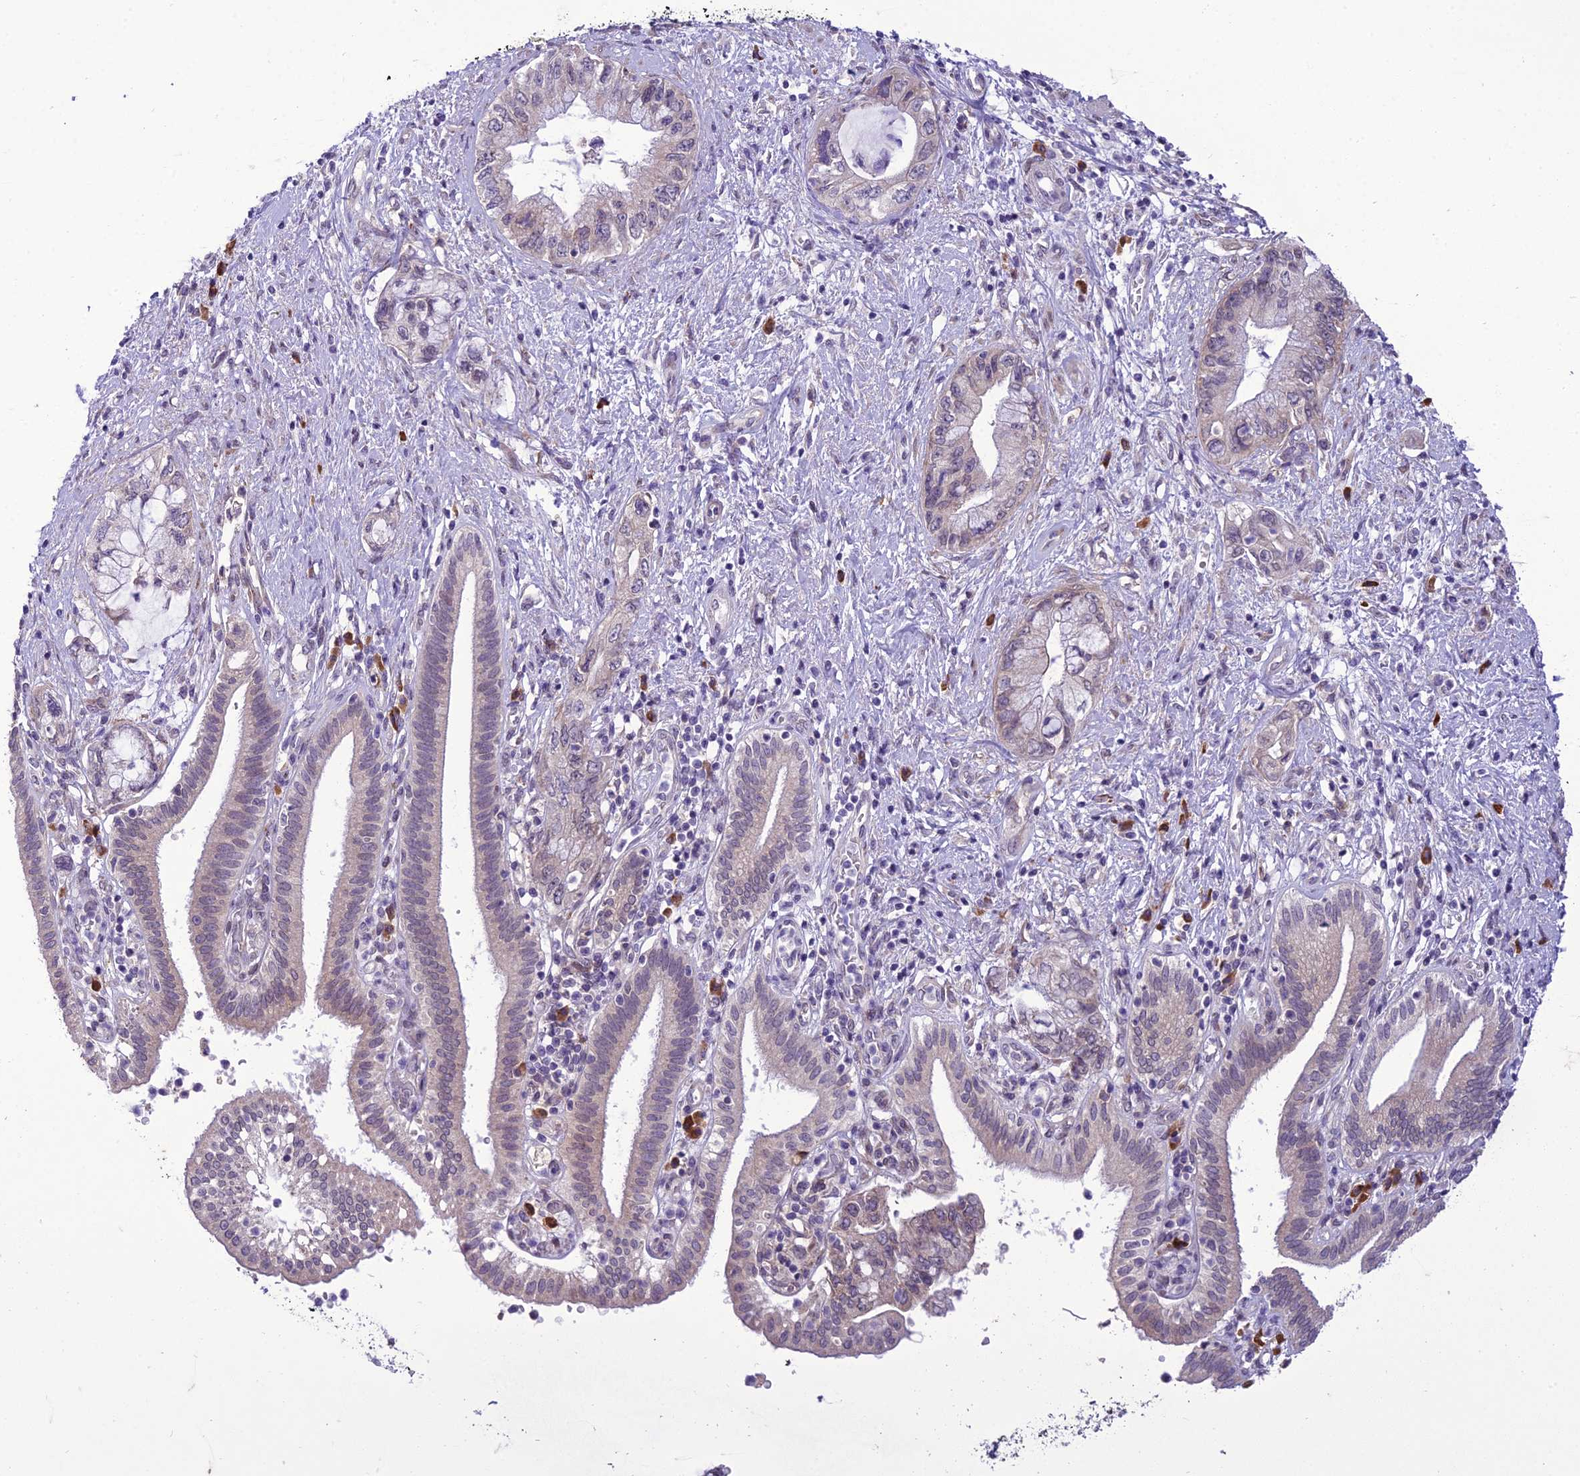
{"staining": {"intensity": "weak", "quantity": "<25%", "location": "cytoplasmic/membranous"}, "tissue": "pancreatic cancer", "cell_type": "Tumor cells", "image_type": "cancer", "snomed": [{"axis": "morphology", "description": "Adenocarcinoma, NOS"}, {"axis": "topography", "description": "Pancreas"}], "caption": "A micrograph of human pancreatic cancer (adenocarcinoma) is negative for staining in tumor cells. (Stains: DAB immunohistochemistry (IHC) with hematoxylin counter stain, Microscopy: brightfield microscopy at high magnification).", "gene": "NEURL2", "patient": {"sex": "female", "age": 73}}